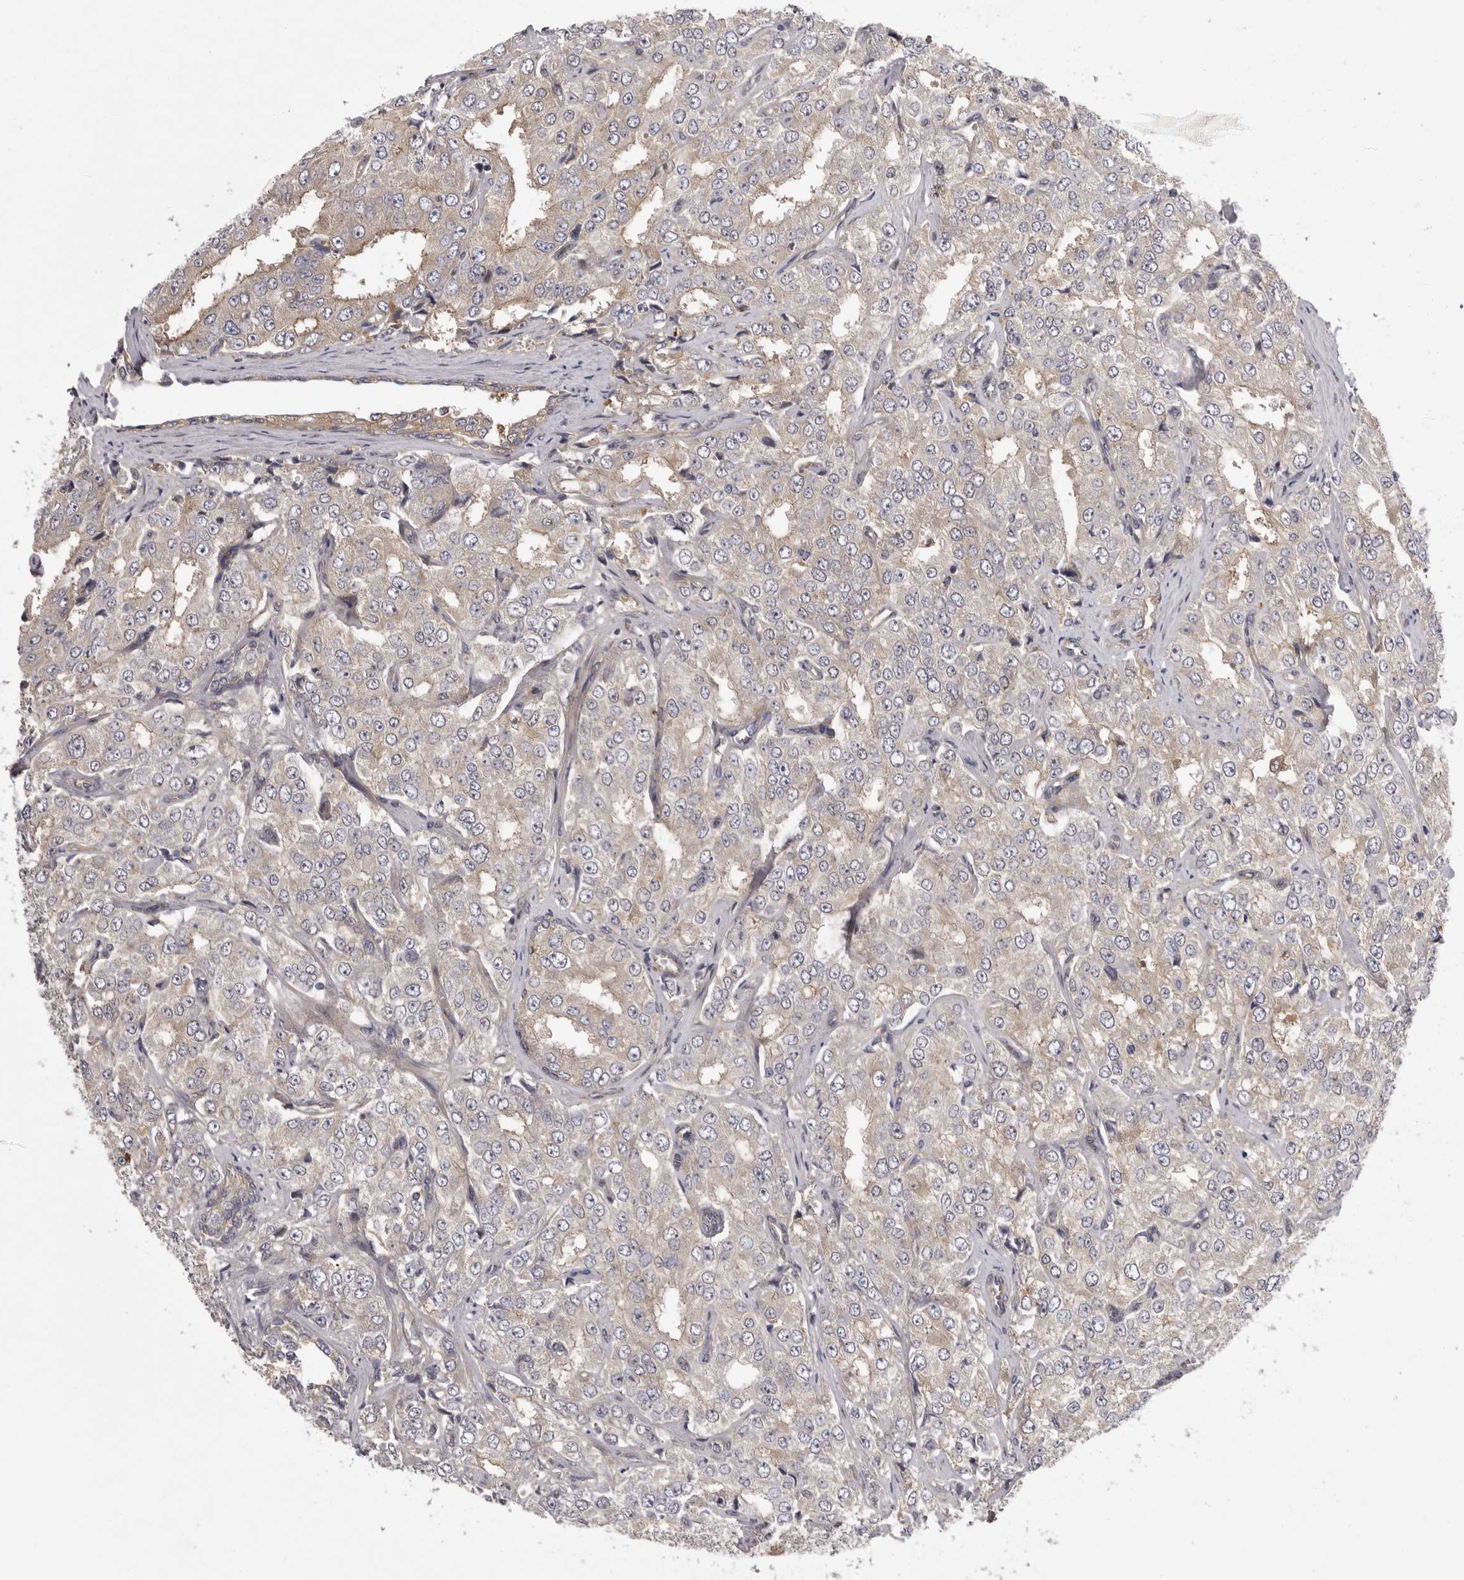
{"staining": {"intensity": "weak", "quantity": "<25%", "location": "cytoplasmic/membranous"}, "tissue": "prostate cancer", "cell_type": "Tumor cells", "image_type": "cancer", "snomed": [{"axis": "morphology", "description": "Adenocarcinoma, High grade"}, {"axis": "topography", "description": "Prostate"}], "caption": "Tumor cells show no significant staining in adenocarcinoma (high-grade) (prostate). The staining is performed using DAB brown chromogen with nuclei counter-stained in using hematoxylin.", "gene": "OSBPL9", "patient": {"sex": "male", "age": 58}}